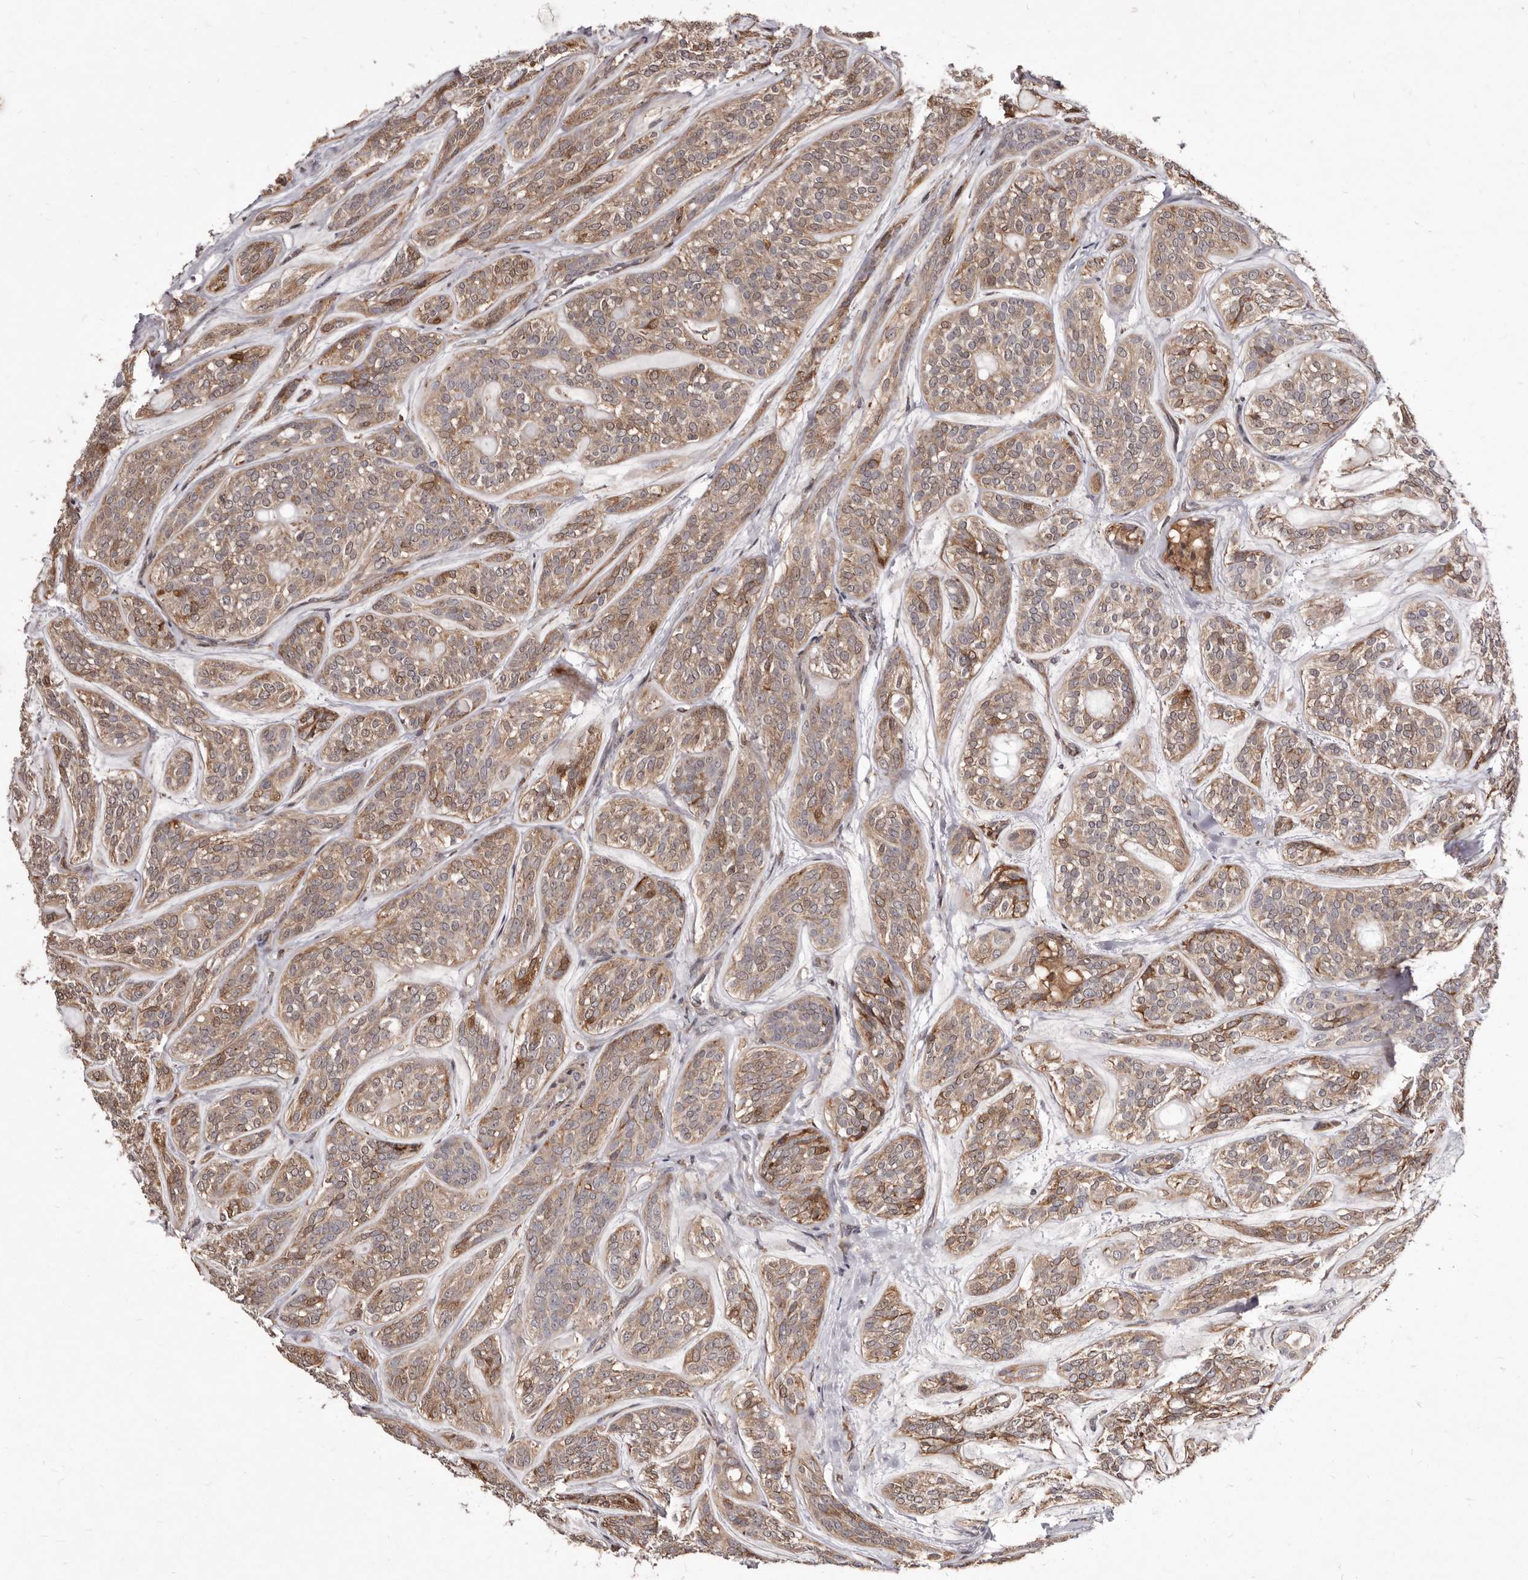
{"staining": {"intensity": "weak", "quantity": ">75%", "location": "cytoplasmic/membranous"}, "tissue": "head and neck cancer", "cell_type": "Tumor cells", "image_type": "cancer", "snomed": [{"axis": "morphology", "description": "Adenocarcinoma, NOS"}, {"axis": "topography", "description": "Head-Neck"}], "caption": "The image reveals immunohistochemical staining of head and neck cancer (adenocarcinoma). There is weak cytoplasmic/membranous expression is identified in about >75% of tumor cells.", "gene": "RRM2B", "patient": {"sex": "male", "age": 66}}